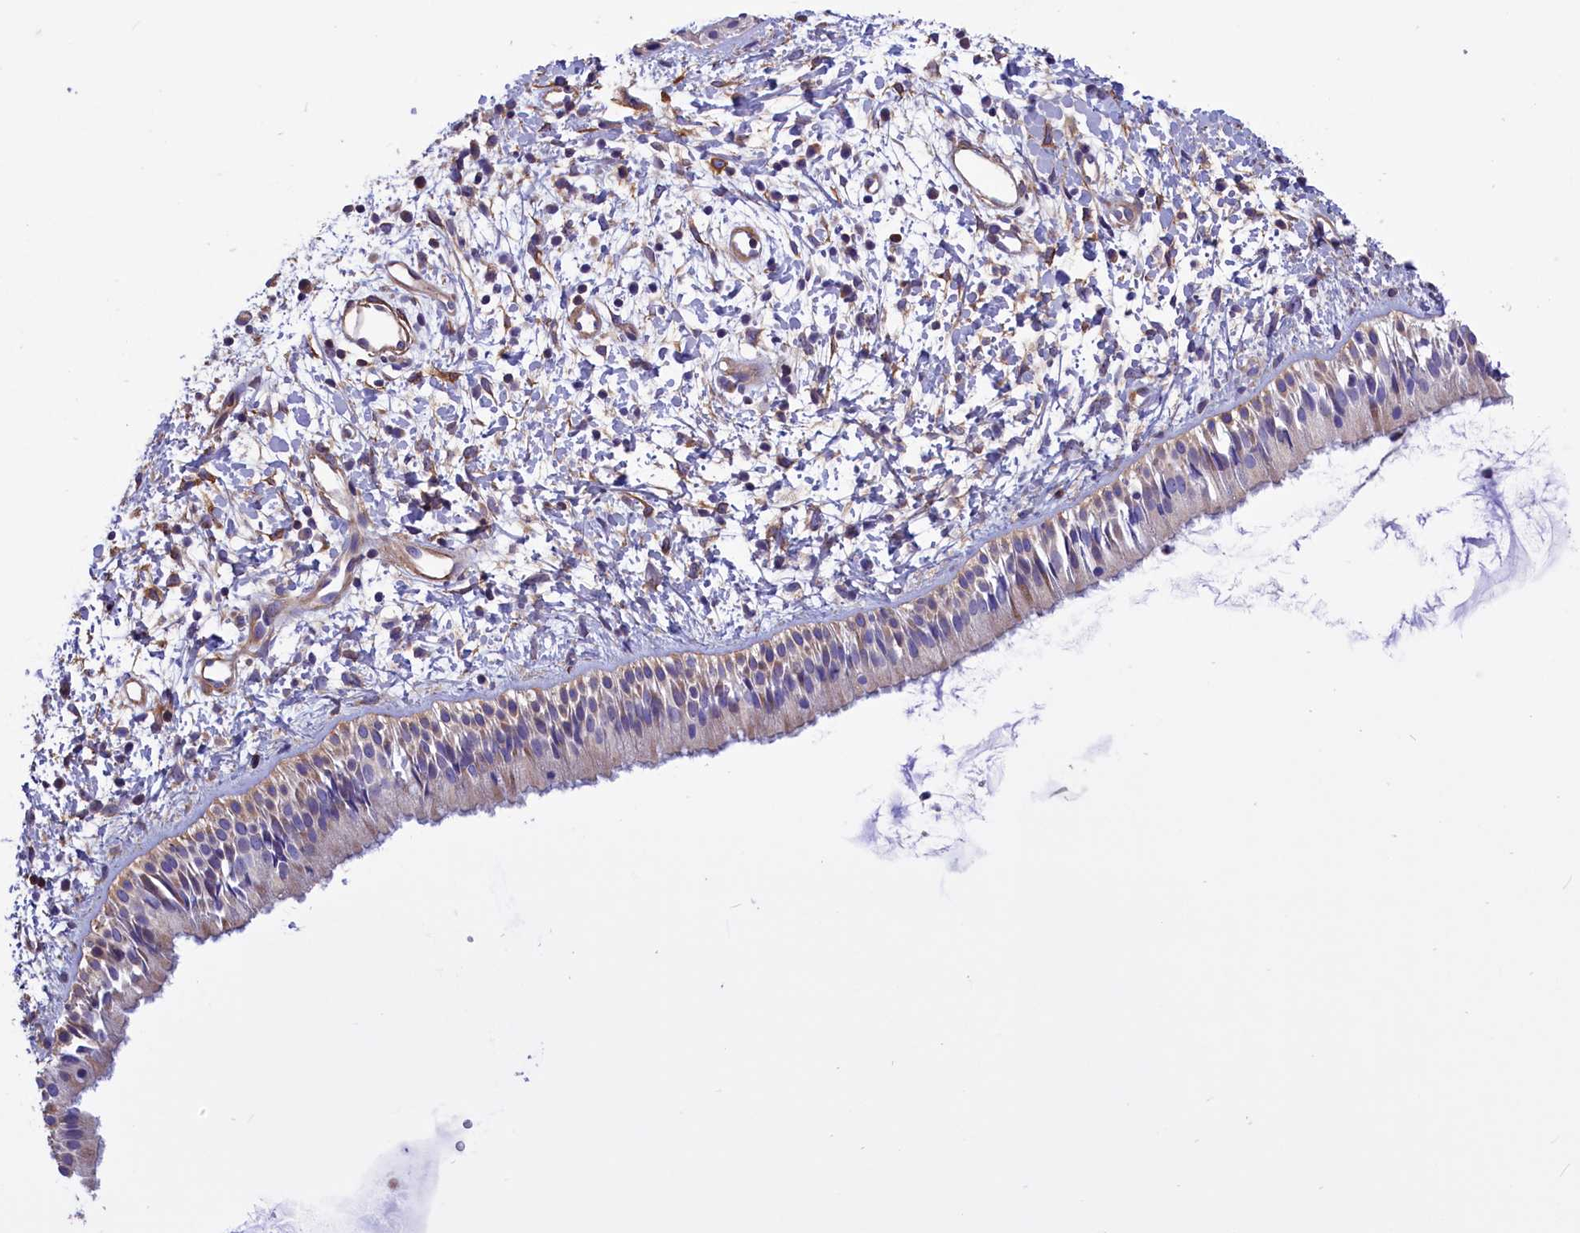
{"staining": {"intensity": "weak", "quantity": "25%-75%", "location": "cytoplasmic/membranous"}, "tissue": "nasopharynx", "cell_type": "Respiratory epithelial cells", "image_type": "normal", "snomed": [{"axis": "morphology", "description": "Normal tissue, NOS"}, {"axis": "topography", "description": "Nasopharynx"}], "caption": "DAB (3,3'-diaminobenzidine) immunohistochemical staining of normal nasopharynx exhibits weak cytoplasmic/membranous protein positivity in about 25%-75% of respiratory epithelial cells. (brown staining indicates protein expression, while blue staining denotes nuclei).", "gene": "AMDHD2", "patient": {"sex": "male", "age": 22}}